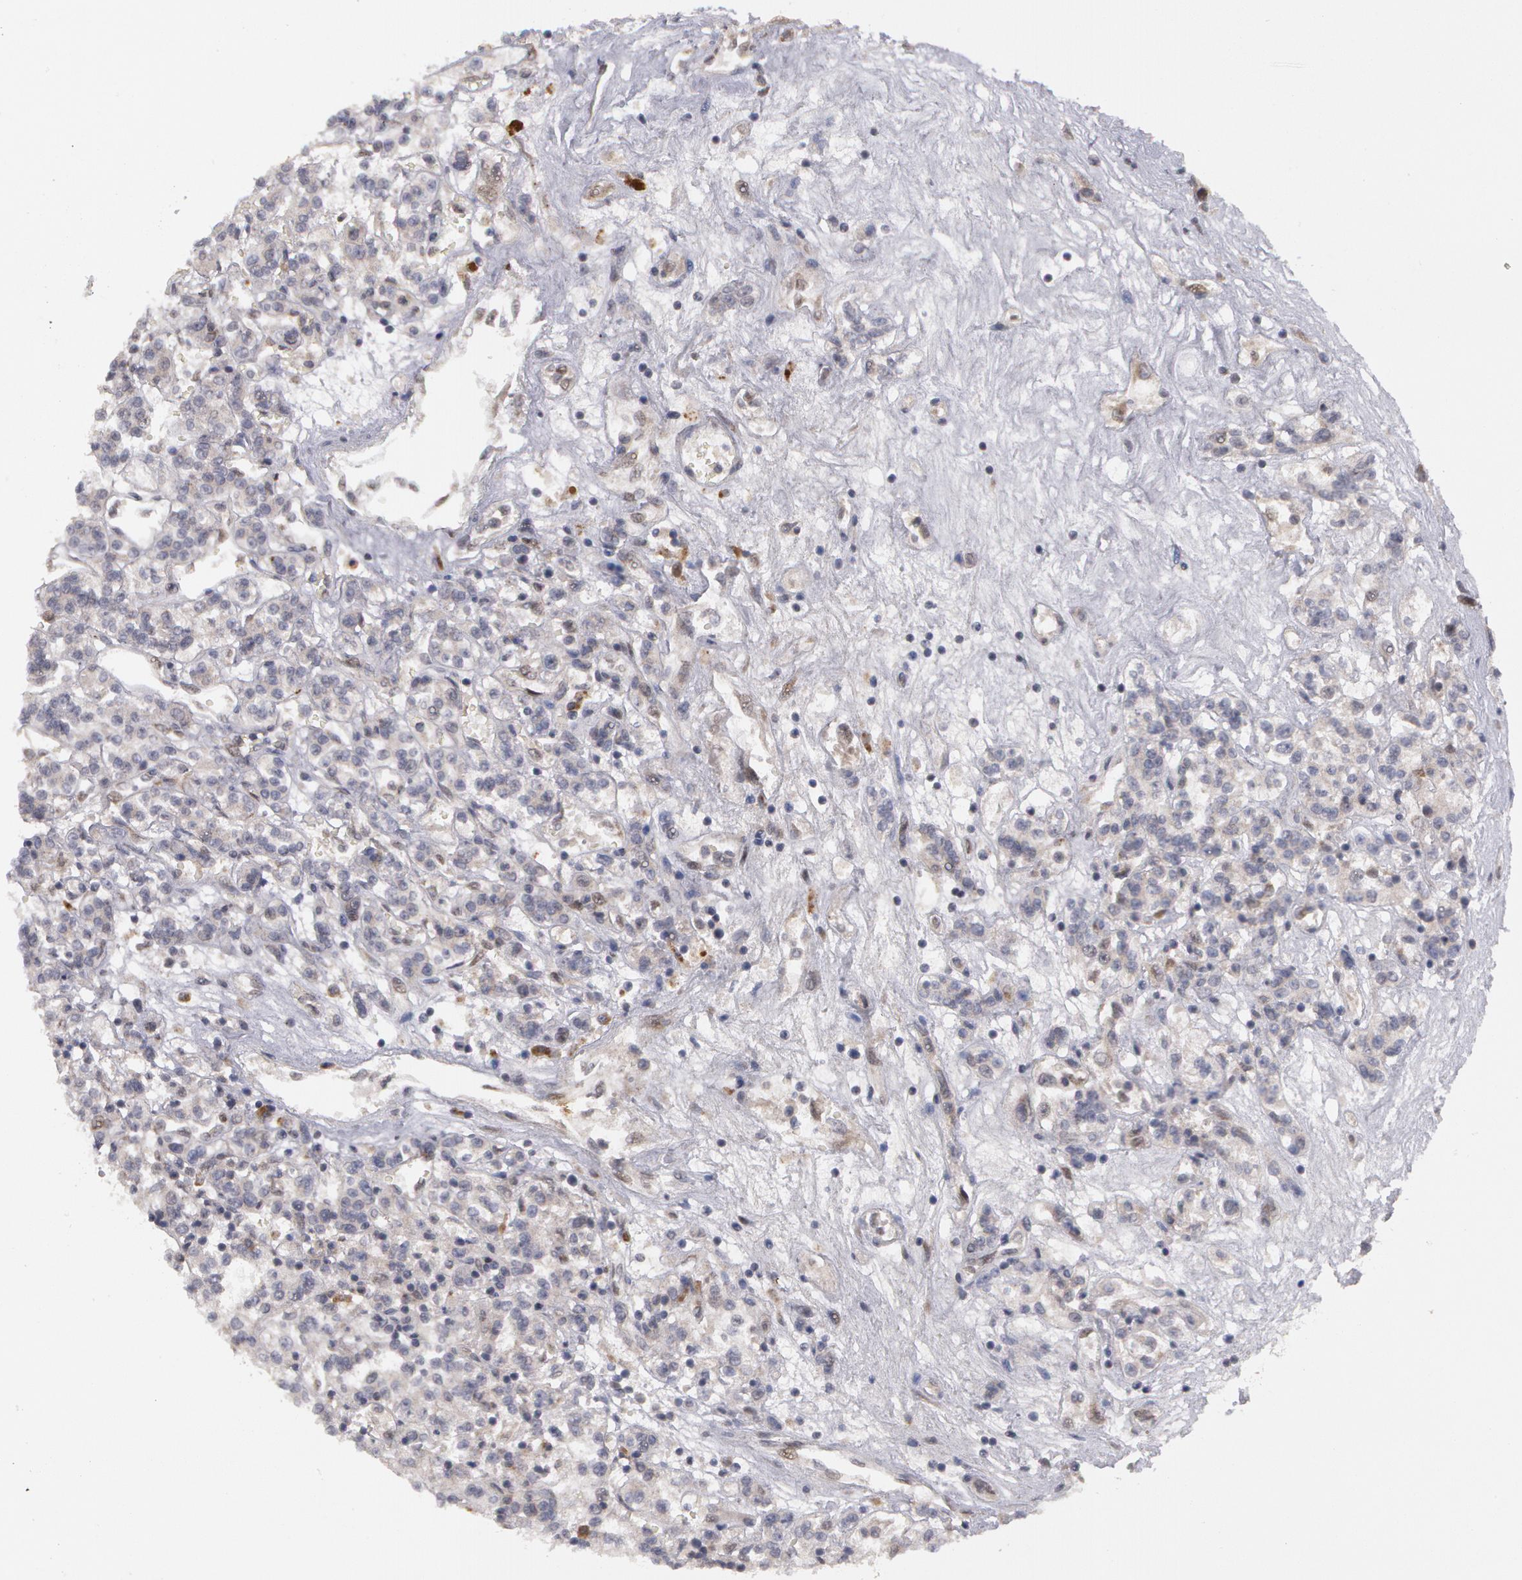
{"staining": {"intensity": "negative", "quantity": "none", "location": "none"}, "tissue": "renal cancer", "cell_type": "Tumor cells", "image_type": "cancer", "snomed": [{"axis": "morphology", "description": "Adenocarcinoma, NOS"}, {"axis": "topography", "description": "Kidney"}], "caption": "A high-resolution histopathology image shows immunohistochemistry (IHC) staining of renal cancer (adenocarcinoma), which reveals no significant staining in tumor cells.", "gene": "STX5", "patient": {"sex": "female", "age": 76}}